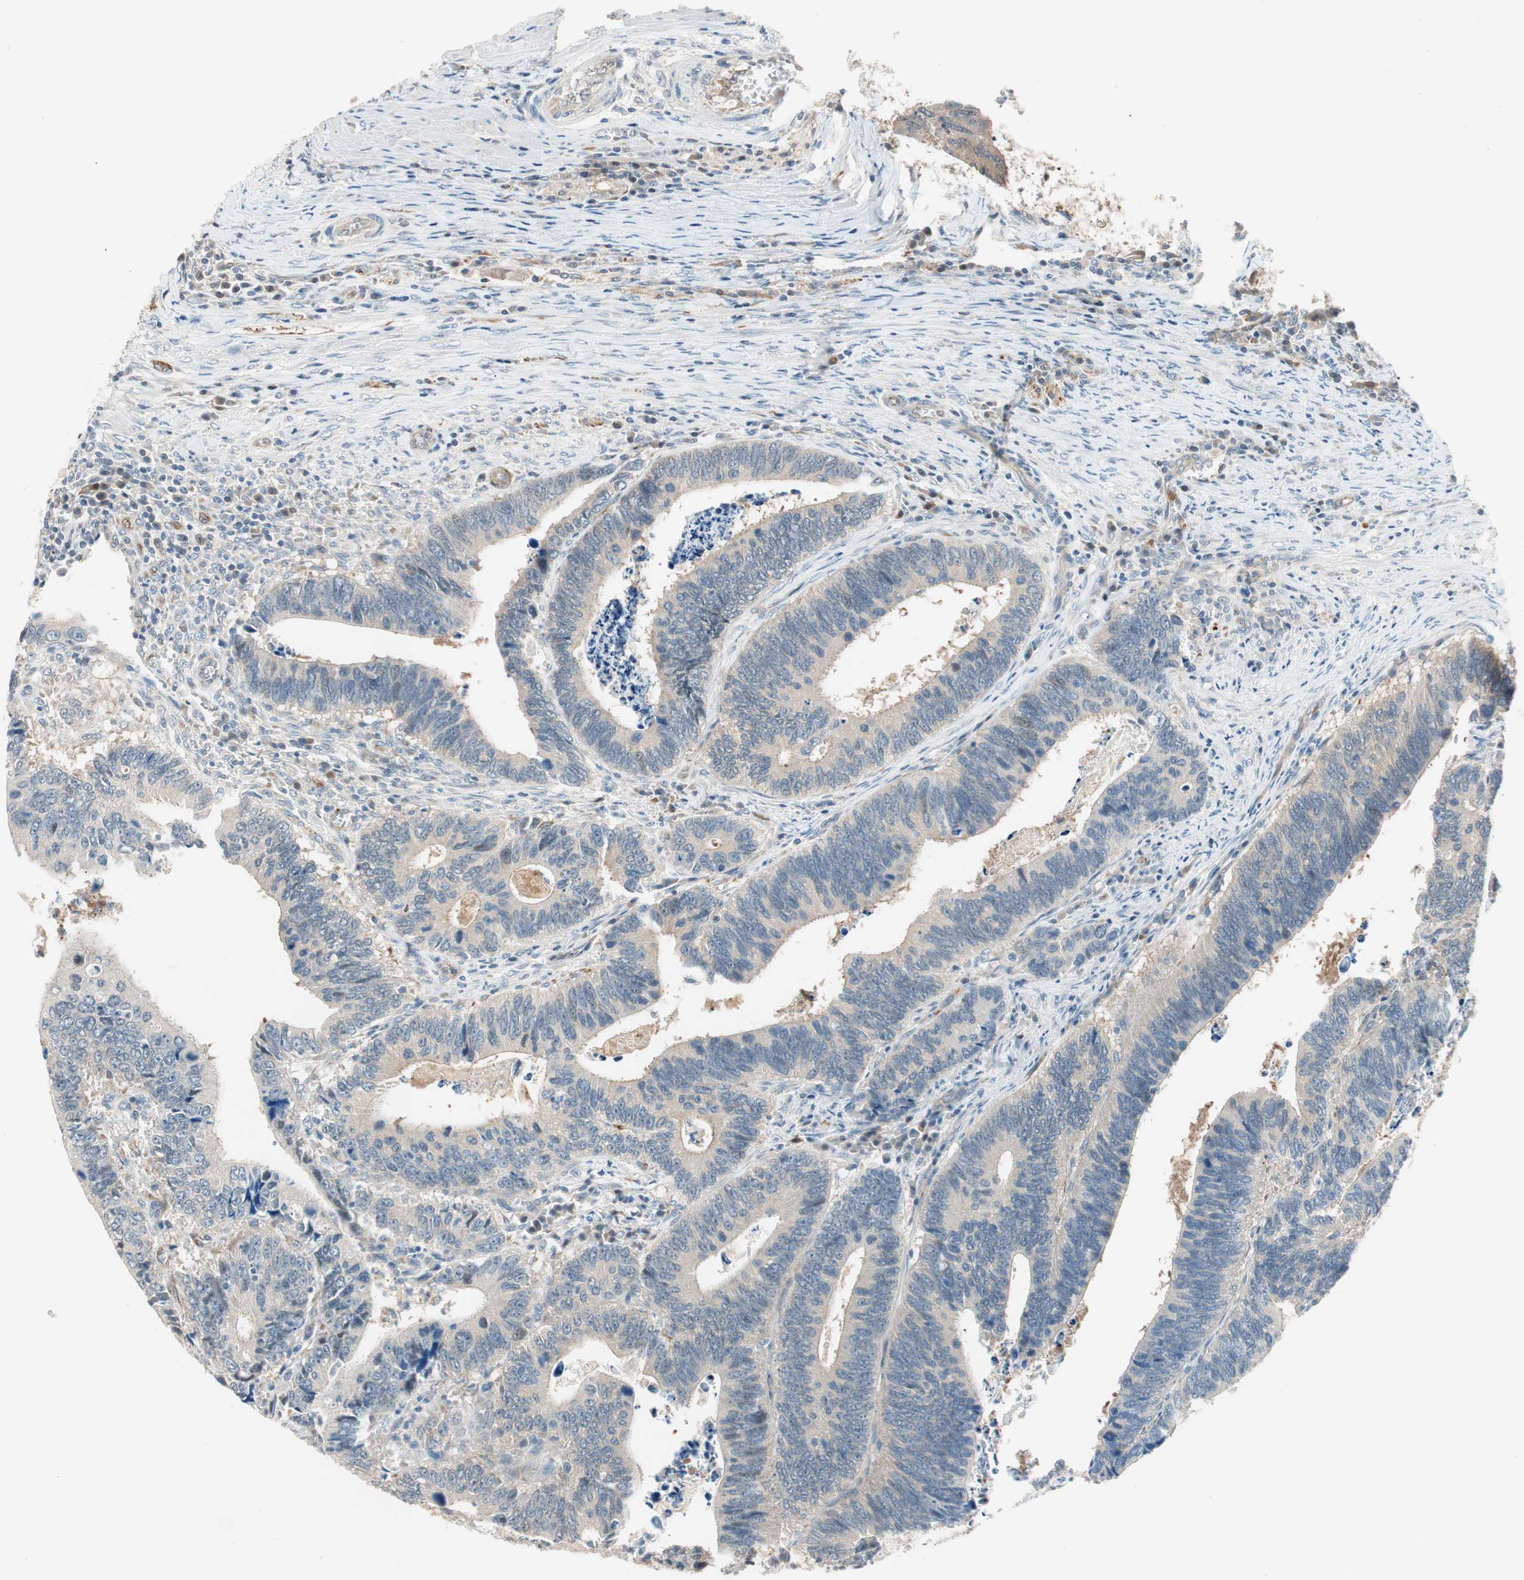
{"staining": {"intensity": "weak", "quantity": "25%-75%", "location": "cytoplasmic/membranous"}, "tissue": "colorectal cancer", "cell_type": "Tumor cells", "image_type": "cancer", "snomed": [{"axis": "morphology", "description": "Adenocarcinoma, NOS"}, {"axis": "topography", "description": "Colon"}], "caption": "Approximately 25%-75% of tumor cells in human colorectal cancer (adenocarcinoma) show weak cytoplasmic/membranous protein positivity as visualized by brown immunohistochemical staining.", "gene": "PIK3R3", "patient": {"sex": "male", "age": 72}}